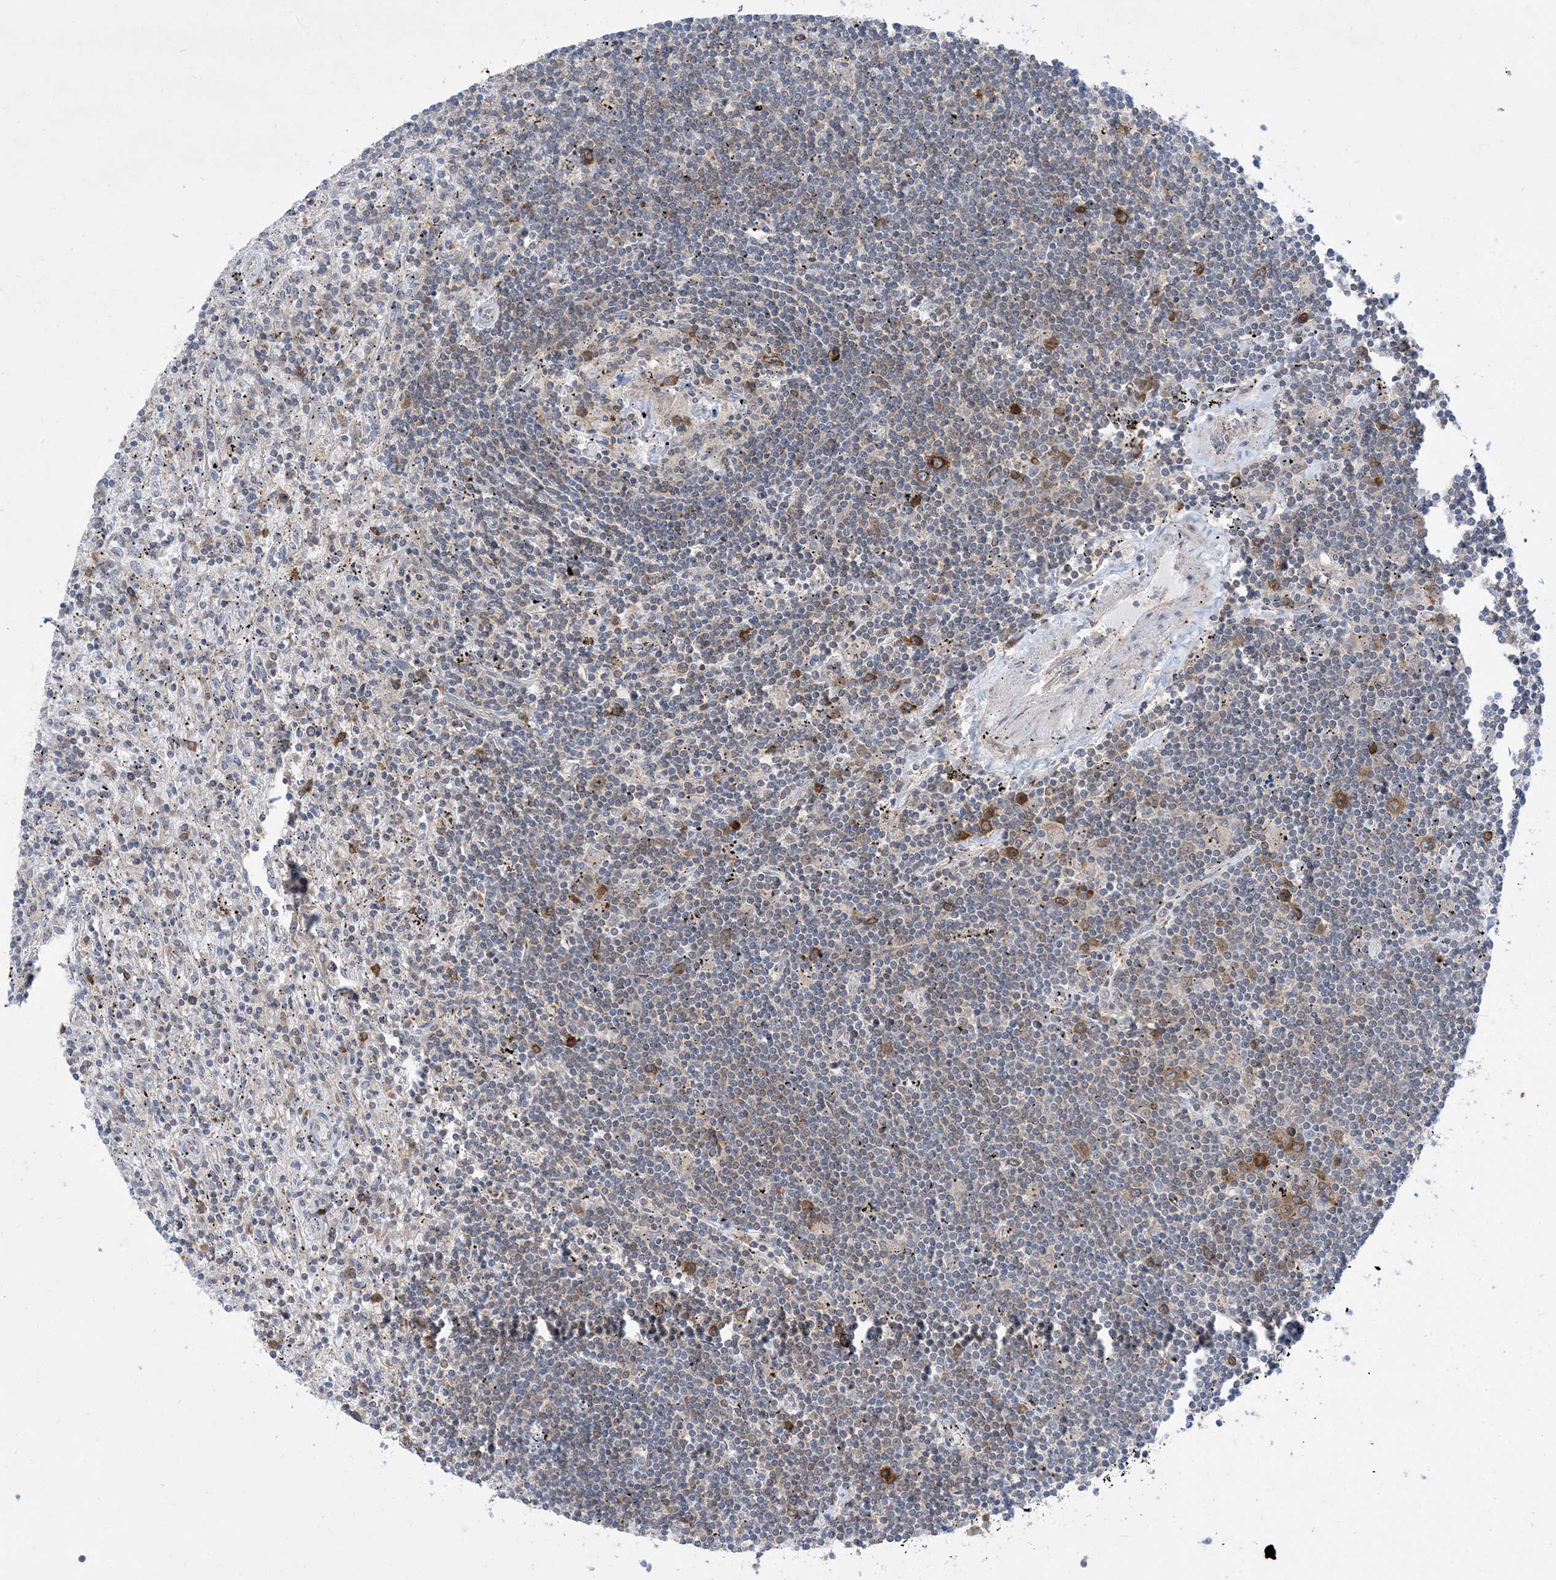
{"staining": {"intensity": "negative", "quantity": "none", "location": "none"}, "tissue": "lymphoma", "cell_type": "Tumor cells", "image_type": "cancer", "snomed": [{"axis": "morphology", "description": "Malignant lymphoma, non-Hodgkin's type, Low grade"}, {"axis": "topography", "description": "Spleen"}], "caption": "A high-resolution histopathology image shows immunohistochemistry (IHC) staining of malignant lymphoma, non-Hodgkin's type (low-grade), which displays no significant positivity in tumor cells.", "gene": "AOC1", "patient": {"sex": "male", "age": 76}}